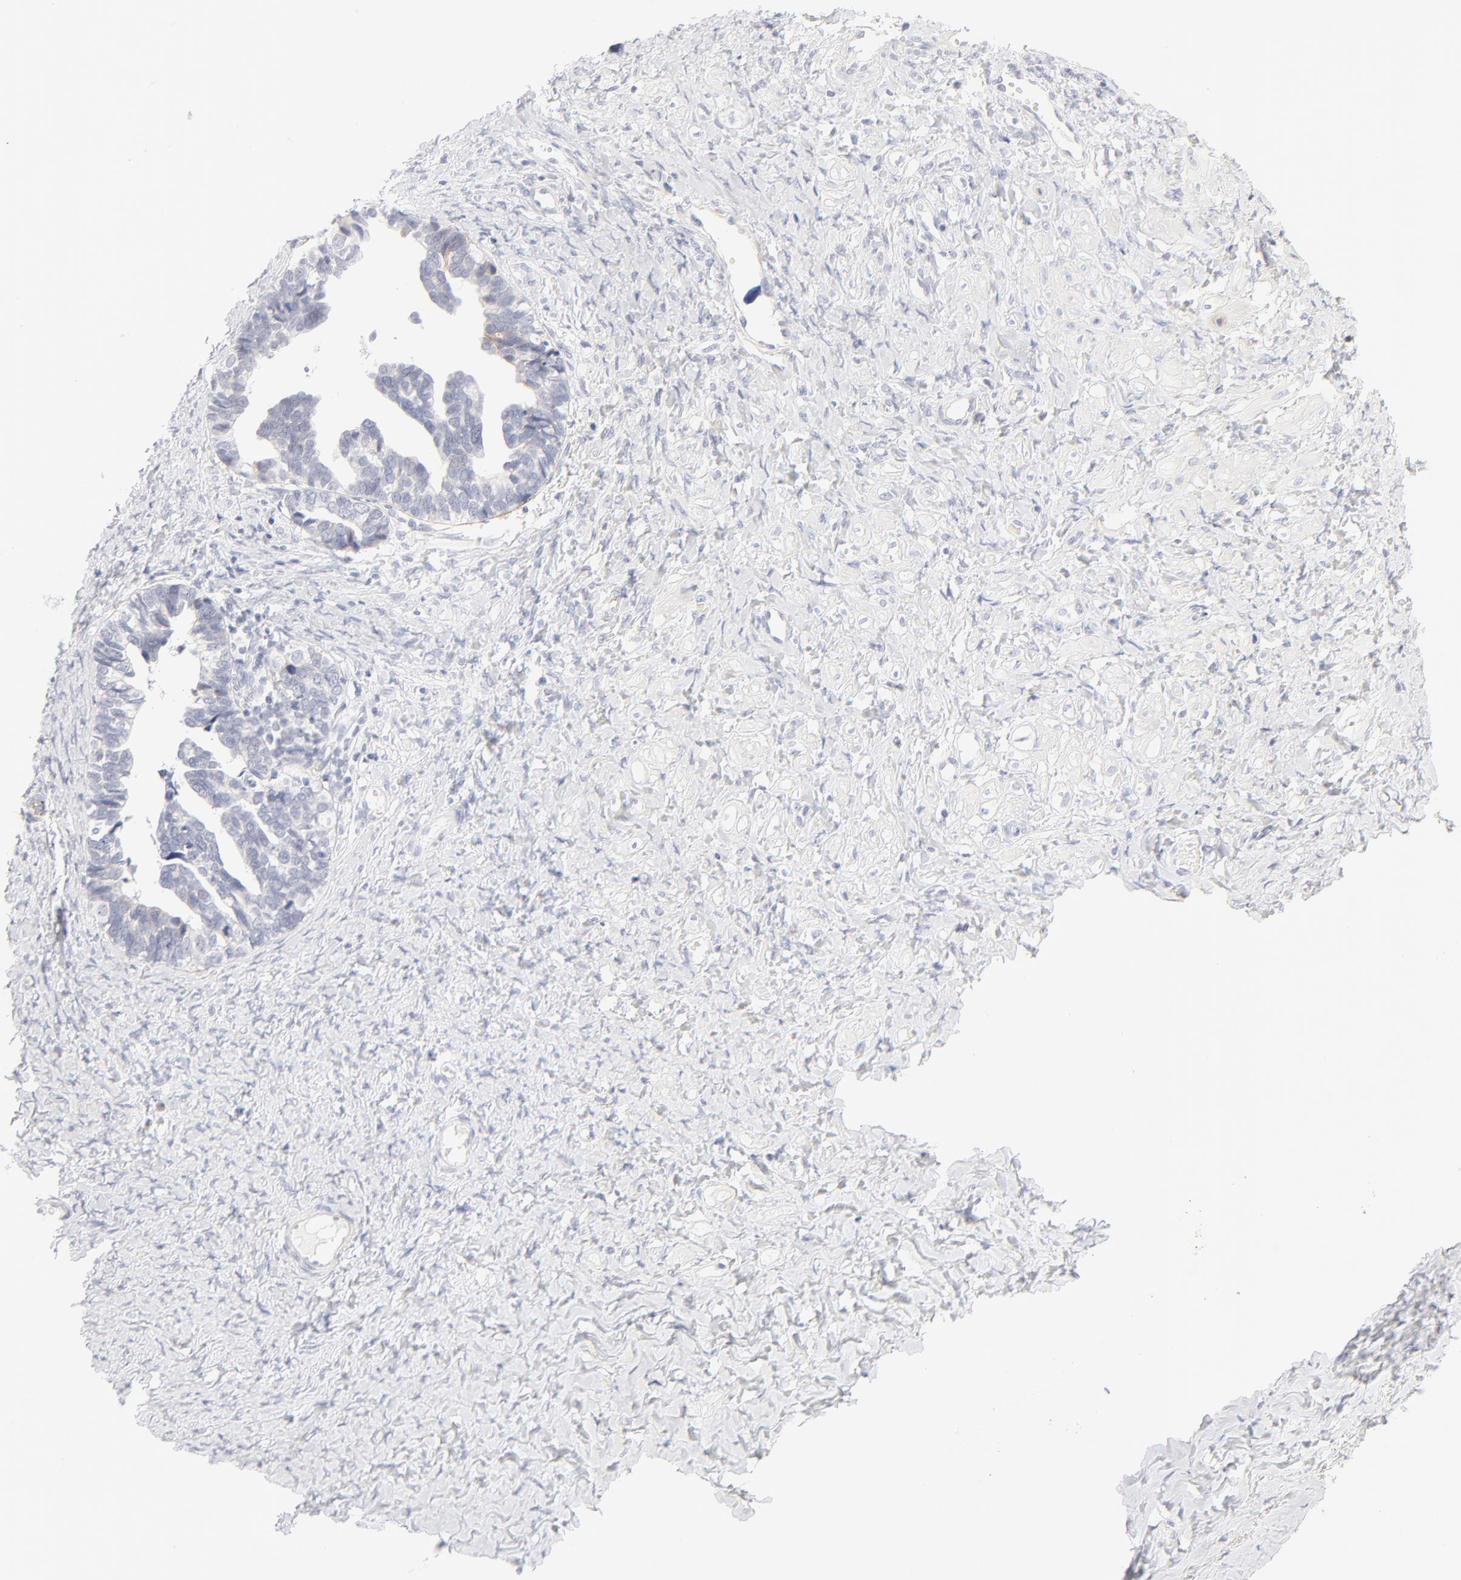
{"staining": {"intensity": "negative", "quantity": "none", "location": "none"}, "tissue": "ovarian cancer", "cell_type": "Tumor cells", "image_type": "cancer", "snomed": [{"axis": "morphology", "description": "Cystadenocarcinoma, serous, NOS"}, {"axis": "topography", "description": "Ovary"}], "caption": "Tumor cells are negative for brown protein staining in ovarian serous cystadenocarcinoma.", "gene": "NPNT", "patient": {"sex": "female", "age": 77}}